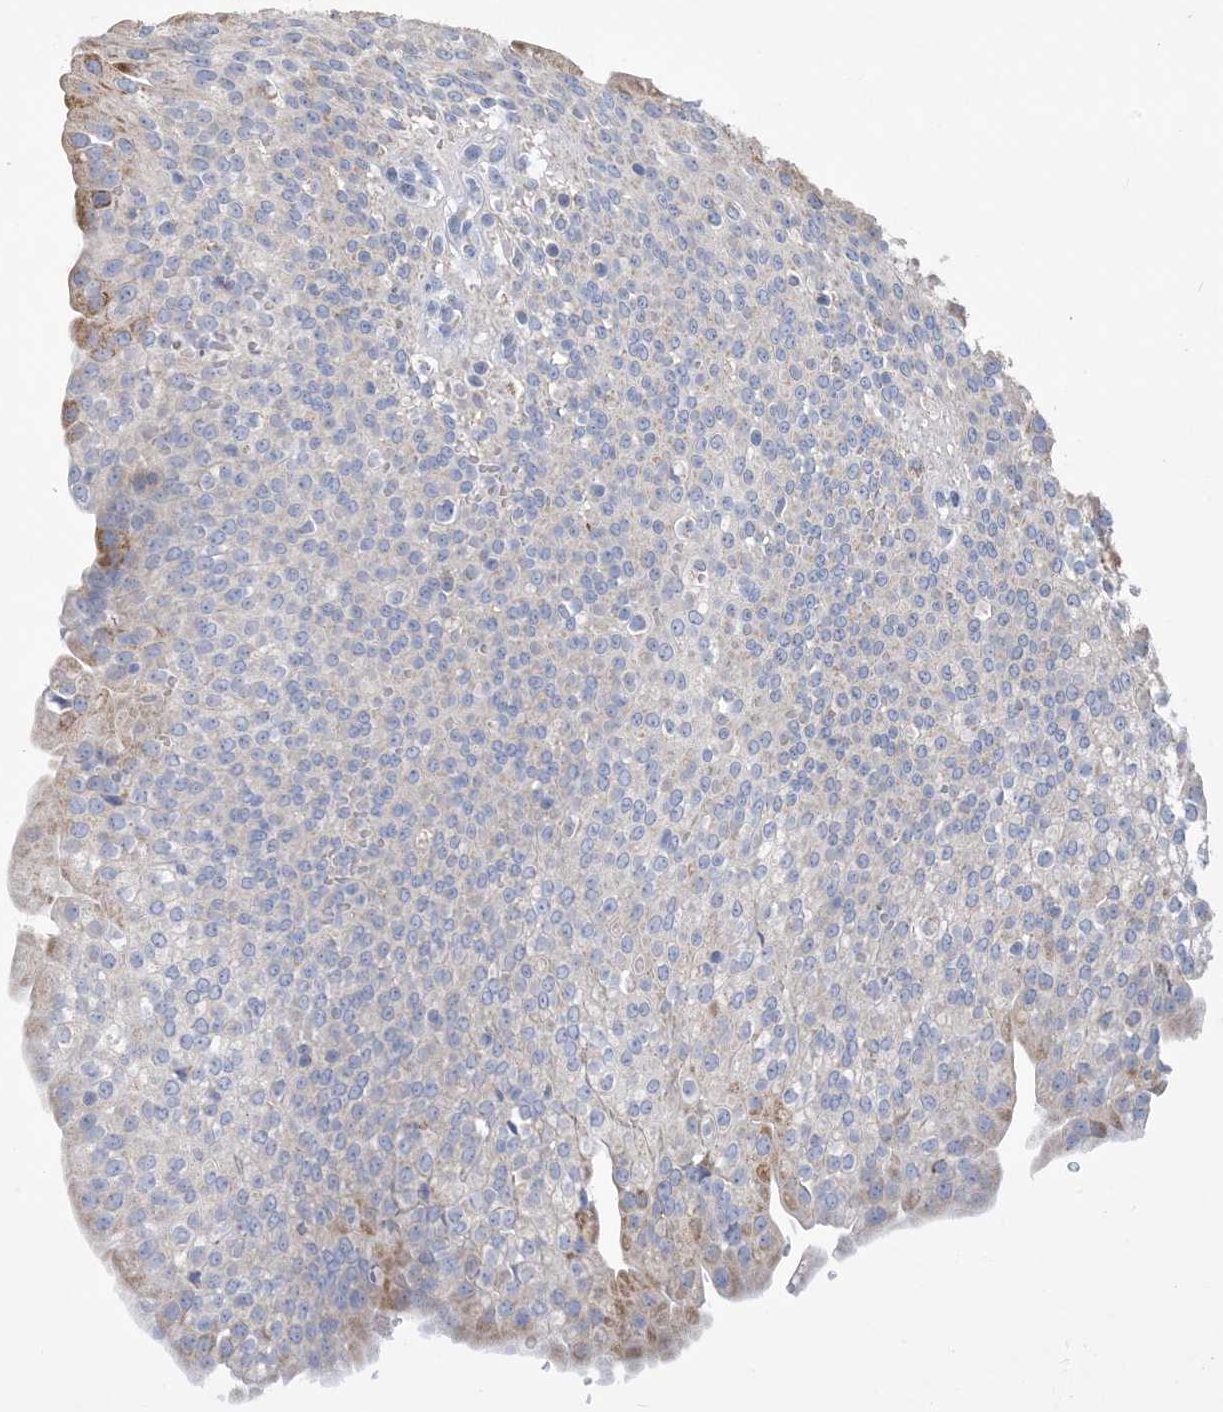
{"staining": {"intensity": "weak", "quantity": "<25%", "location": "cytoplasmic/membranous"}, "tissue": "urothelial cancer", "cell_type": "Tumor cells", "image_type": "cancer", "snomed": [{"axis": "morphology", "description": "Urothelial carcinoma, High grade"}, {"axis": "topography", "description": "Urinary bladder"}], "caption": "High magnification brightfield microscopy of high-grade urothelial carcinoma stained with DAB (brown) and counterstained with hematoxylin (blue): tumor cells show no significant staining.", "gene": "CLEC16A", "patient": {"sex": "female", "age": 79}}